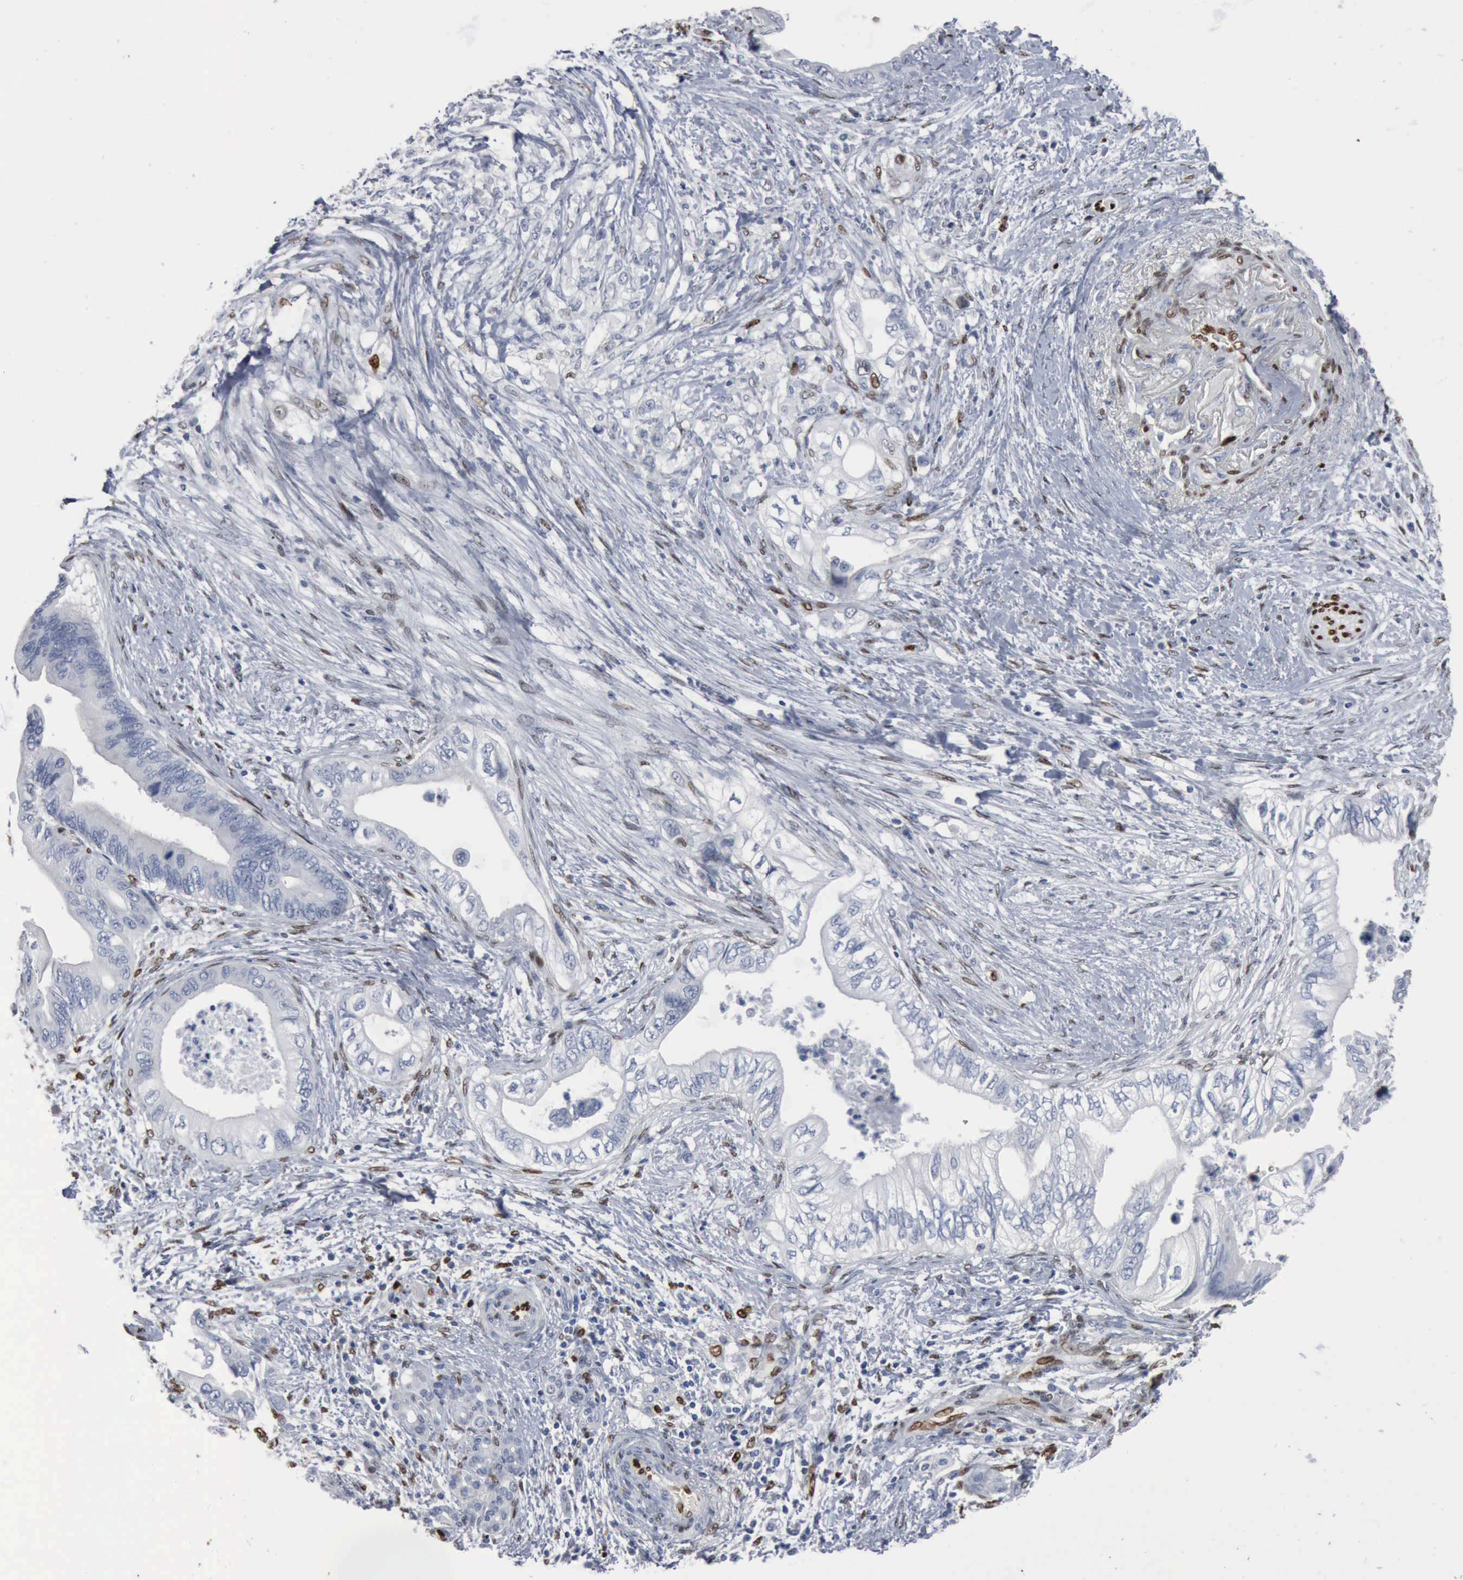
{"staining": {"intensity": "negative", "quantity": "none", "location": "none"}, "tissue": "pancreatic cancer", "cell_type": "Tumor cells", "image_type": "cancer", "snomed": [{"axis": "morphology", "description": "Adenocarcinoma, NOS"}, {"axis": "topography", "description": "Pancreas"}], "caption": "Immunohistochemistry (IHC) histopathology image of neoplastic tissue: pancreatic cancer (adenocarcinoma) stained with DAB (3,3'-diaminobenzidine) displays no significant protein staining in tumor cells.", "gene": "FGF2", "patient": {"sex": "female", "age": 66}}